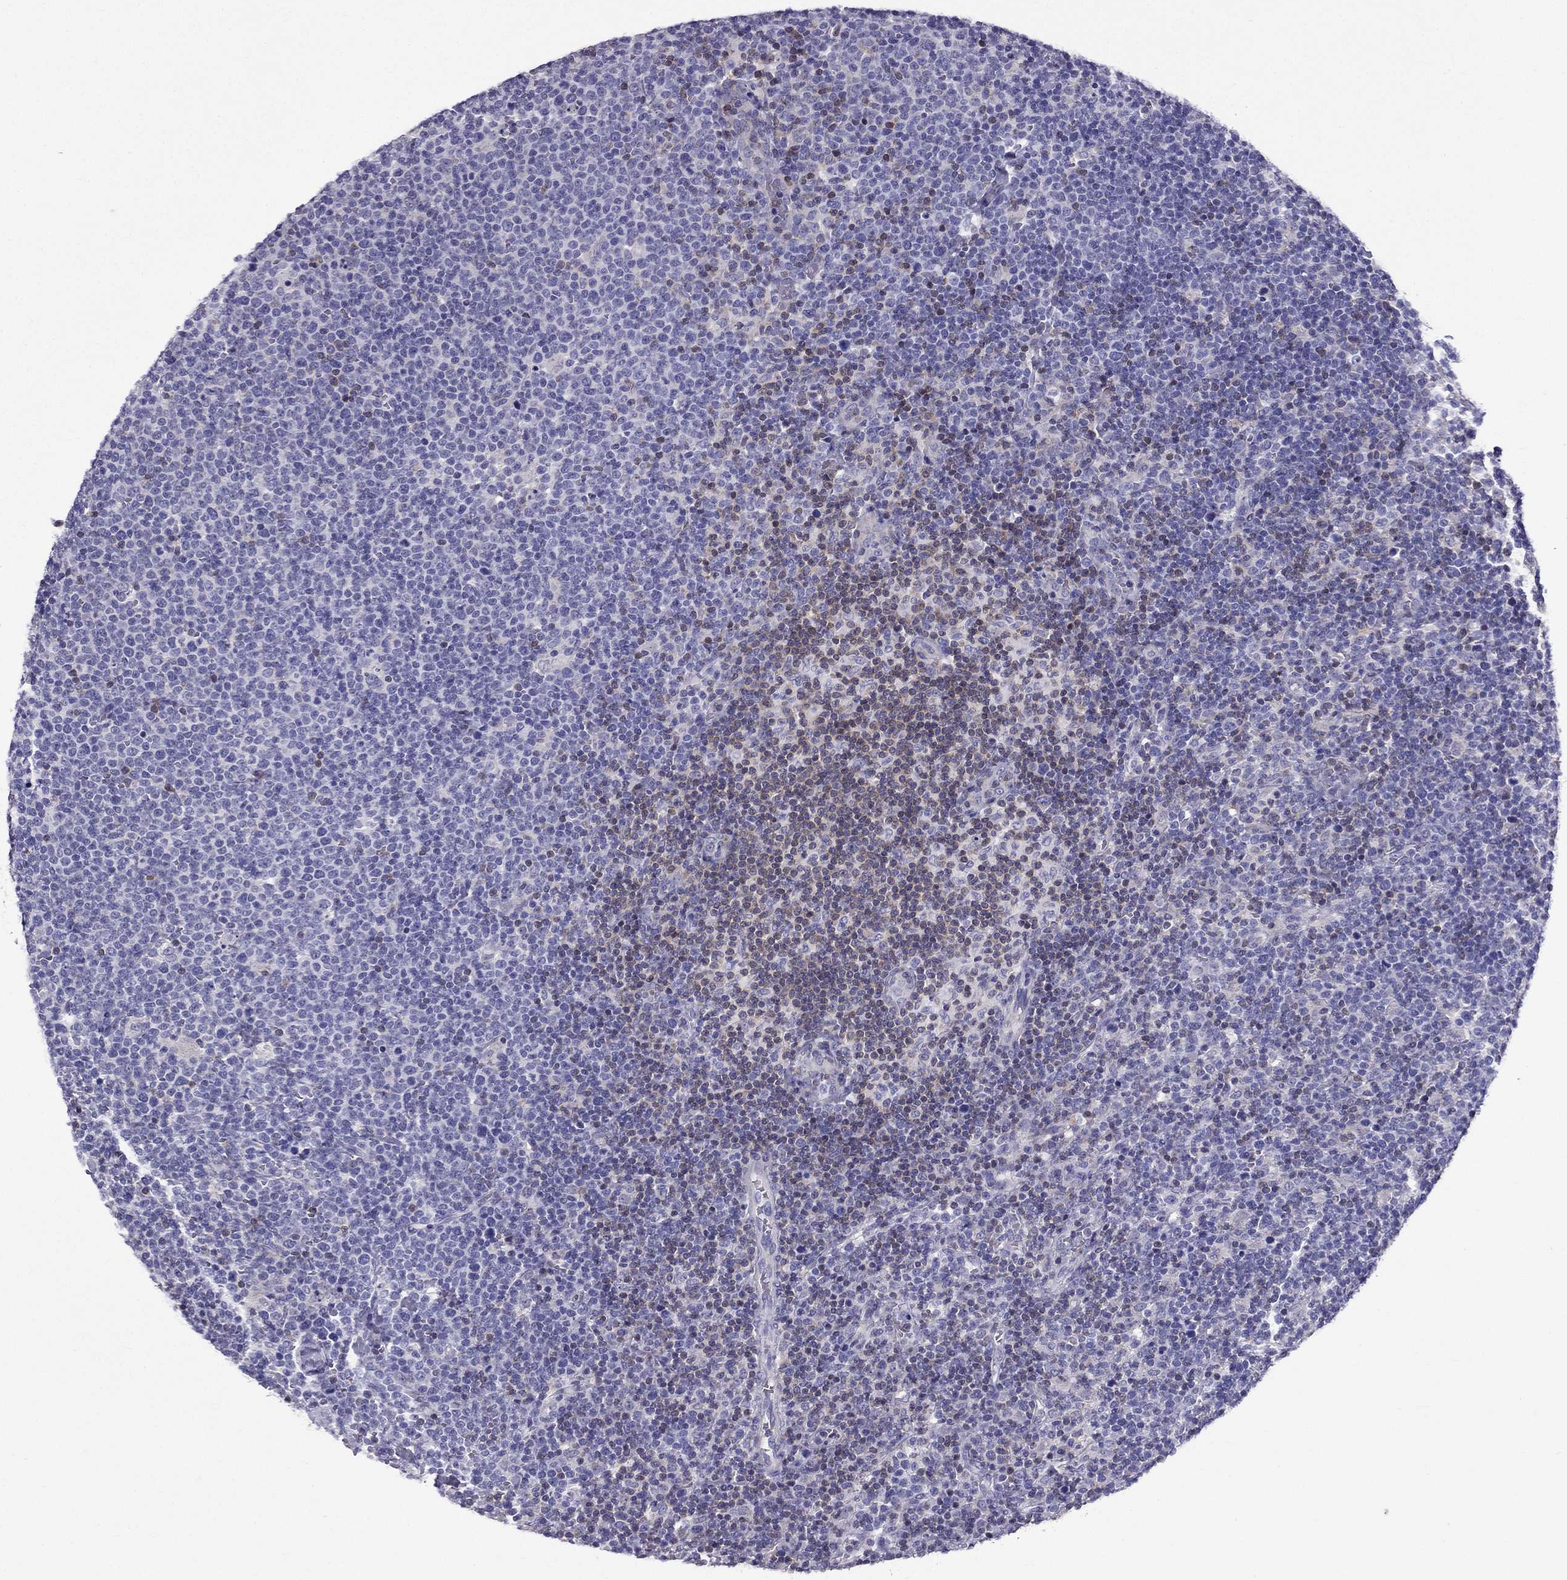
{"staining": {"intensity": "negative", "quantity": "none", "location": "none"}, "tissue": "lymphoma", "cell_type": "Tumor cells", "image_type": "cancer", "snomed": [{"axis": "morphology", "description": "Malignant lymphoma, non-Hodgkin's type, High grade"}, {"axis": "topography", "description": "Lymph node"}], "caption": "Protein analysis of malignant lymphoma, non-Hodgkin's type (high-grade) exhibits no significant staining in tumor cells.", "gene": "AAK1", "patient": {"sex": "male", "age": 61}}